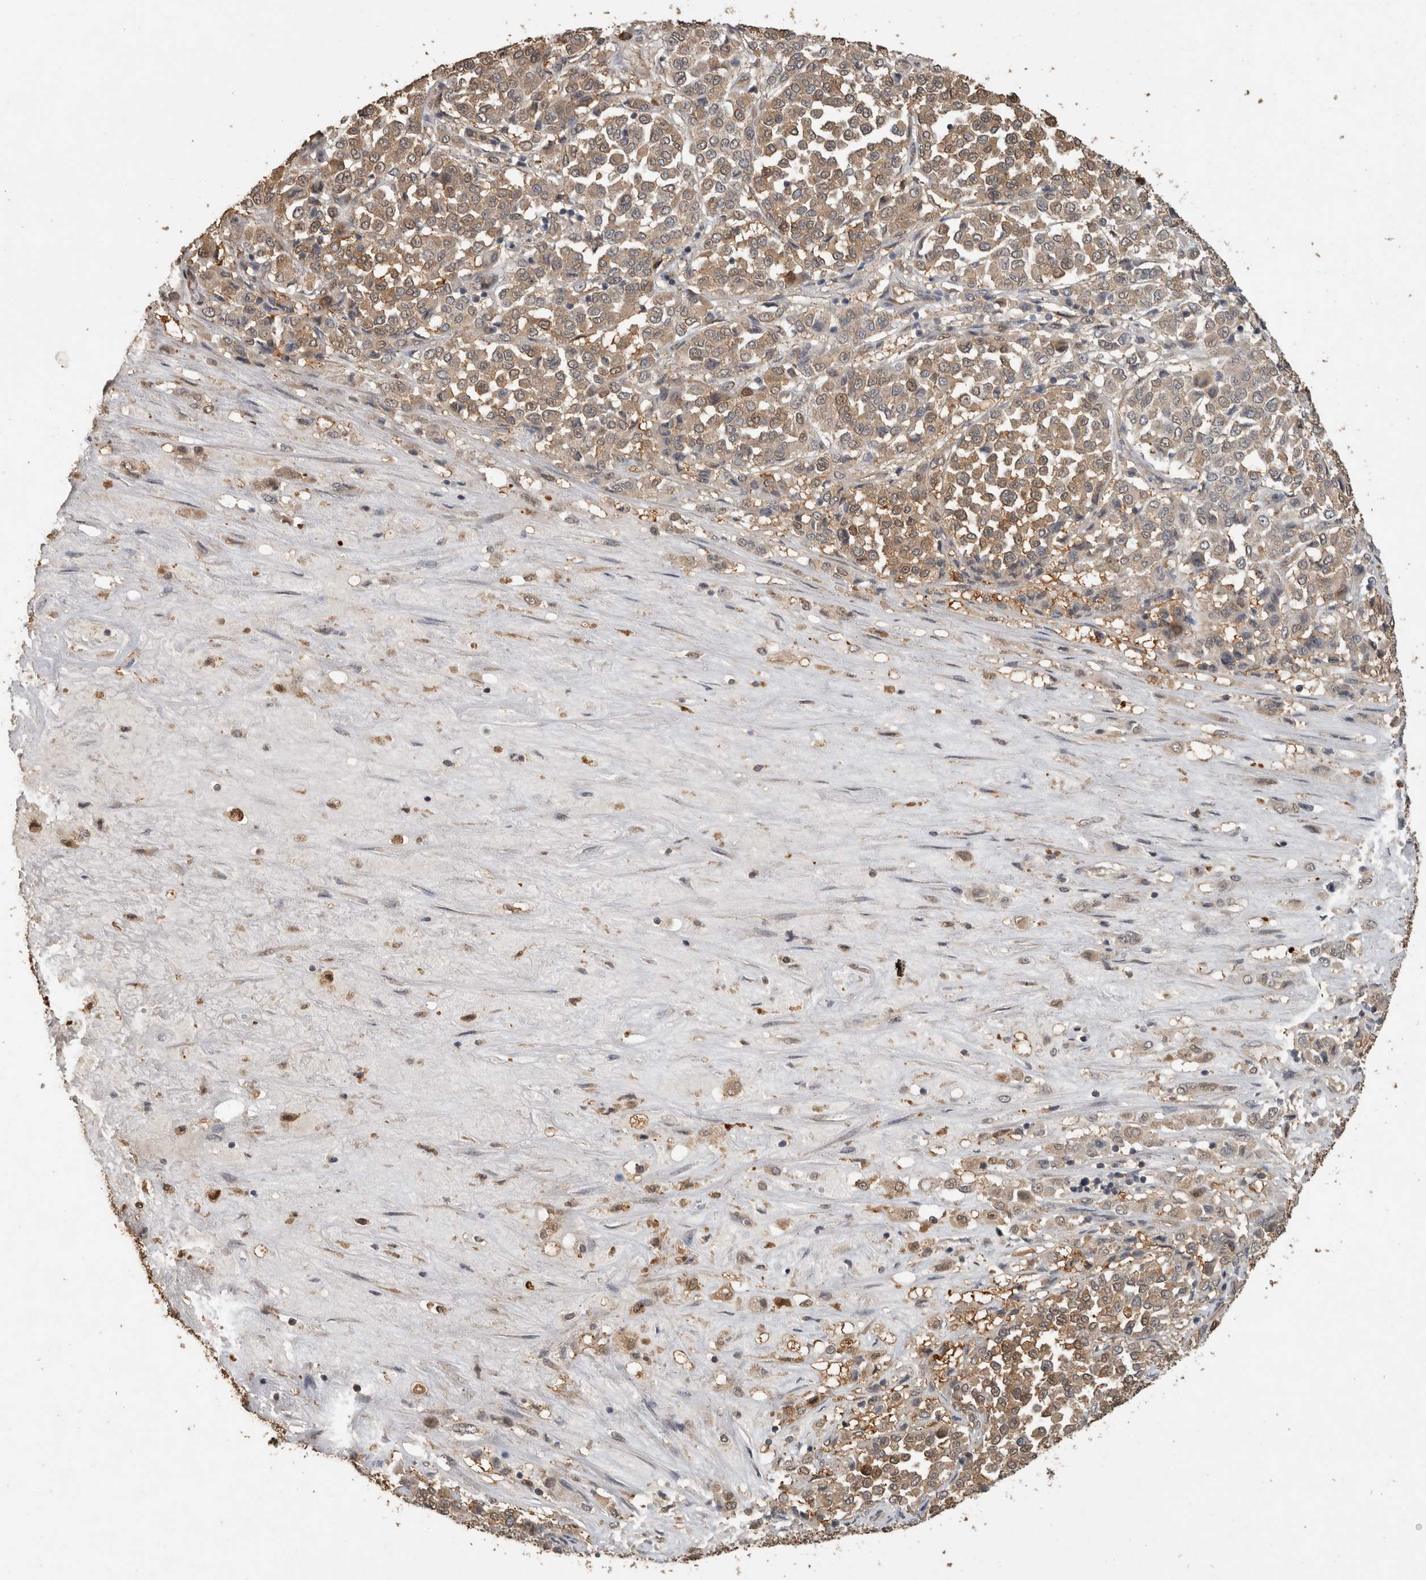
{"staining": {"intensity": "weak", "quantity": ">75%", "location": "cytoplasmic/membranous"}, "tissue": "melanoma", "cell_type": "Tumor cells", "image_type": "cancer", "snomed": [{"axis": "morphology", "description": "Malignant melanoma, Metastatic site"}, {"axis": "topography", "description": "Pancreas"}], "caption": "The image demonstrates a brown stain indicating the presence of a protein in the cytoplasmic/membranous of tumor cells in melanoma.", "gene": "RHPN1", "patient": {"sex": "female", "age": 30}}